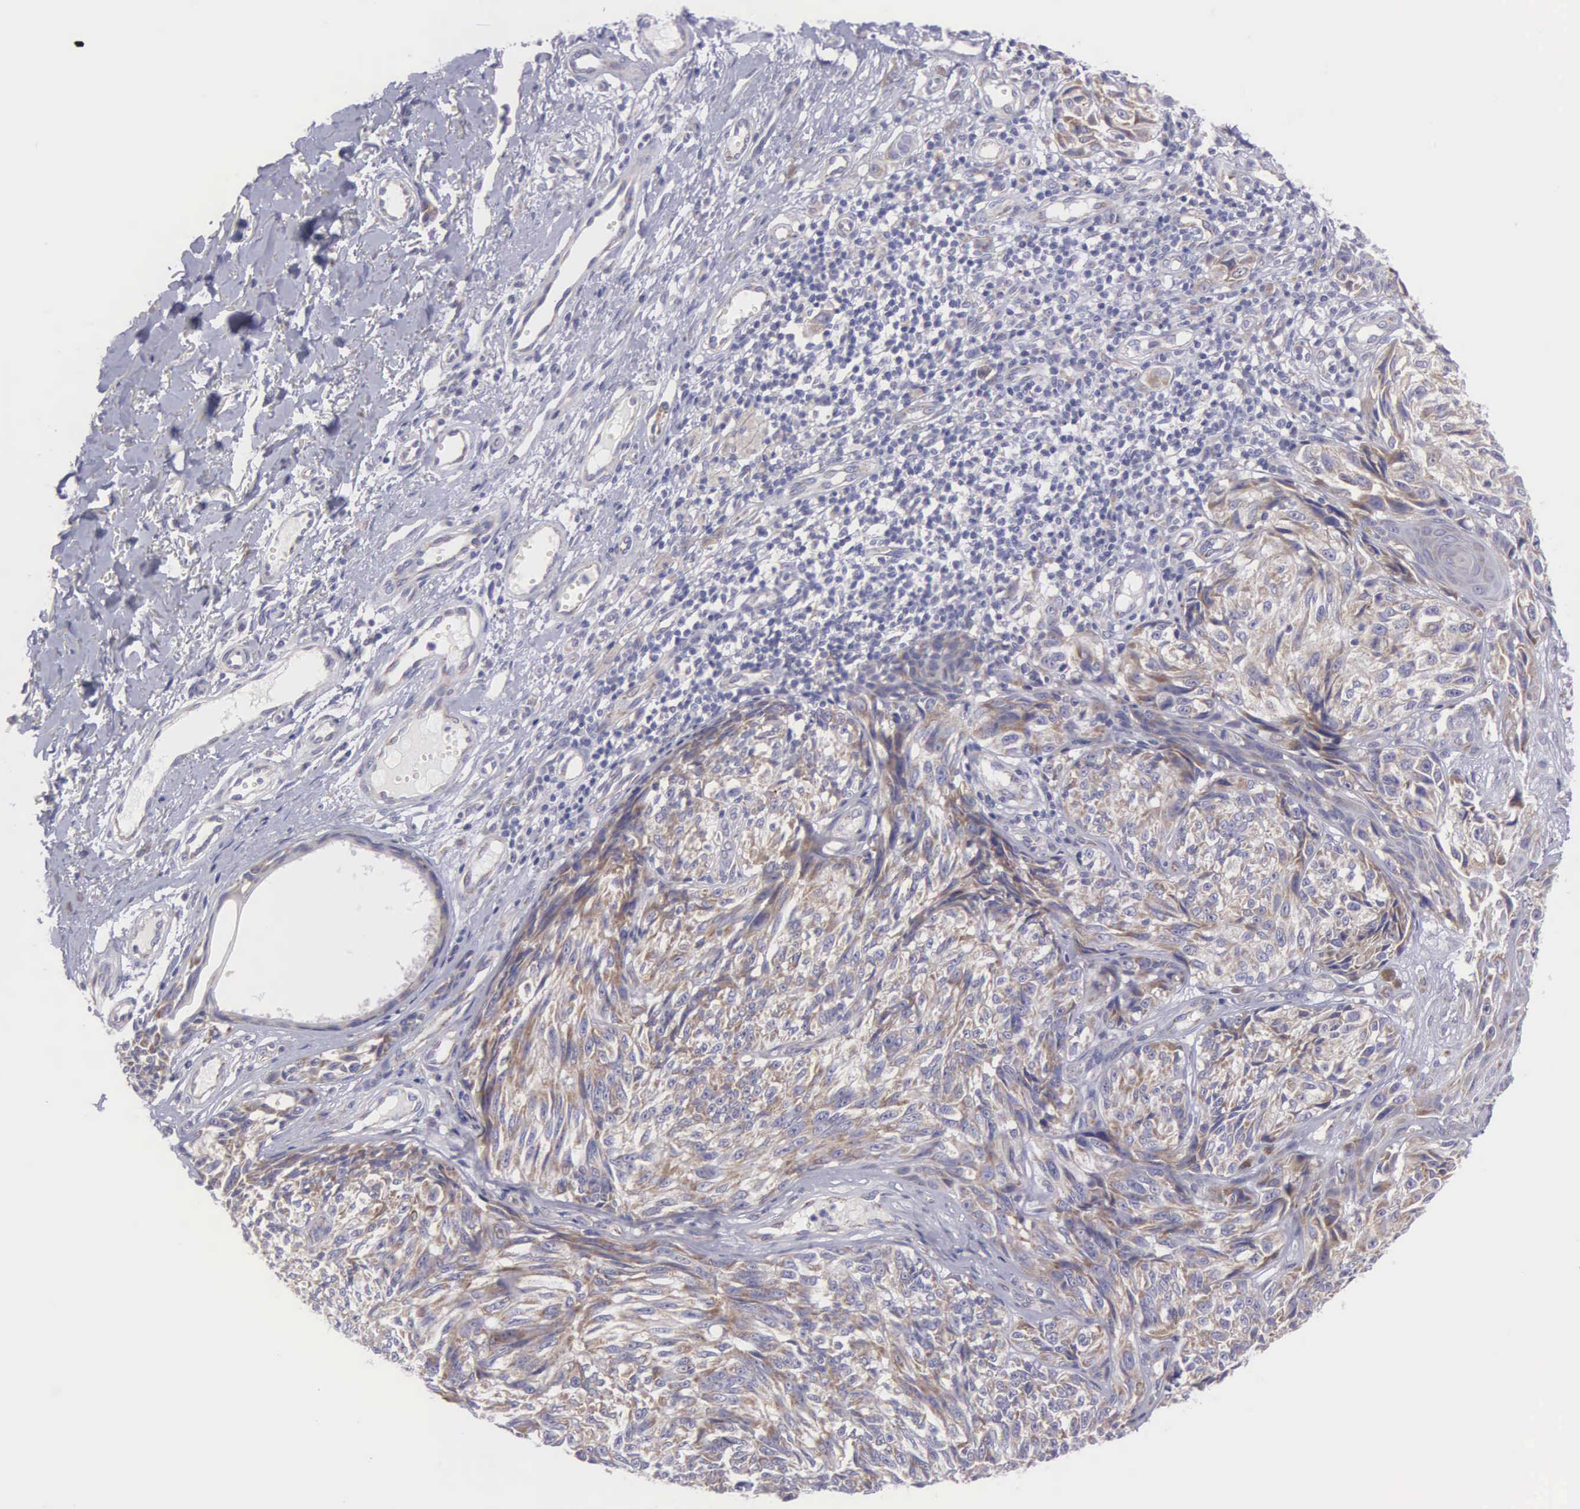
{"staining": {"intensity": "weak", "quantity": "25%-75%", "location": "cytoplasmic/membranous"}, "tissue": "melanoma", "cell_type": "Tumor cells", "image_type": "cancer", "snomed": [{"axis": "morphology", "description": "Malignant melanoma, NOS"}, {"axis": "topography", "description": "Skin"}], "caption": "Human malignant melanoma stained with a brown dye shows weak cytoplasmic/membranous positive staining in about 25%-75% of tumor cells.", "gene": "SYNJ2BP", "patient": {"sex": "male", "age": 67}}